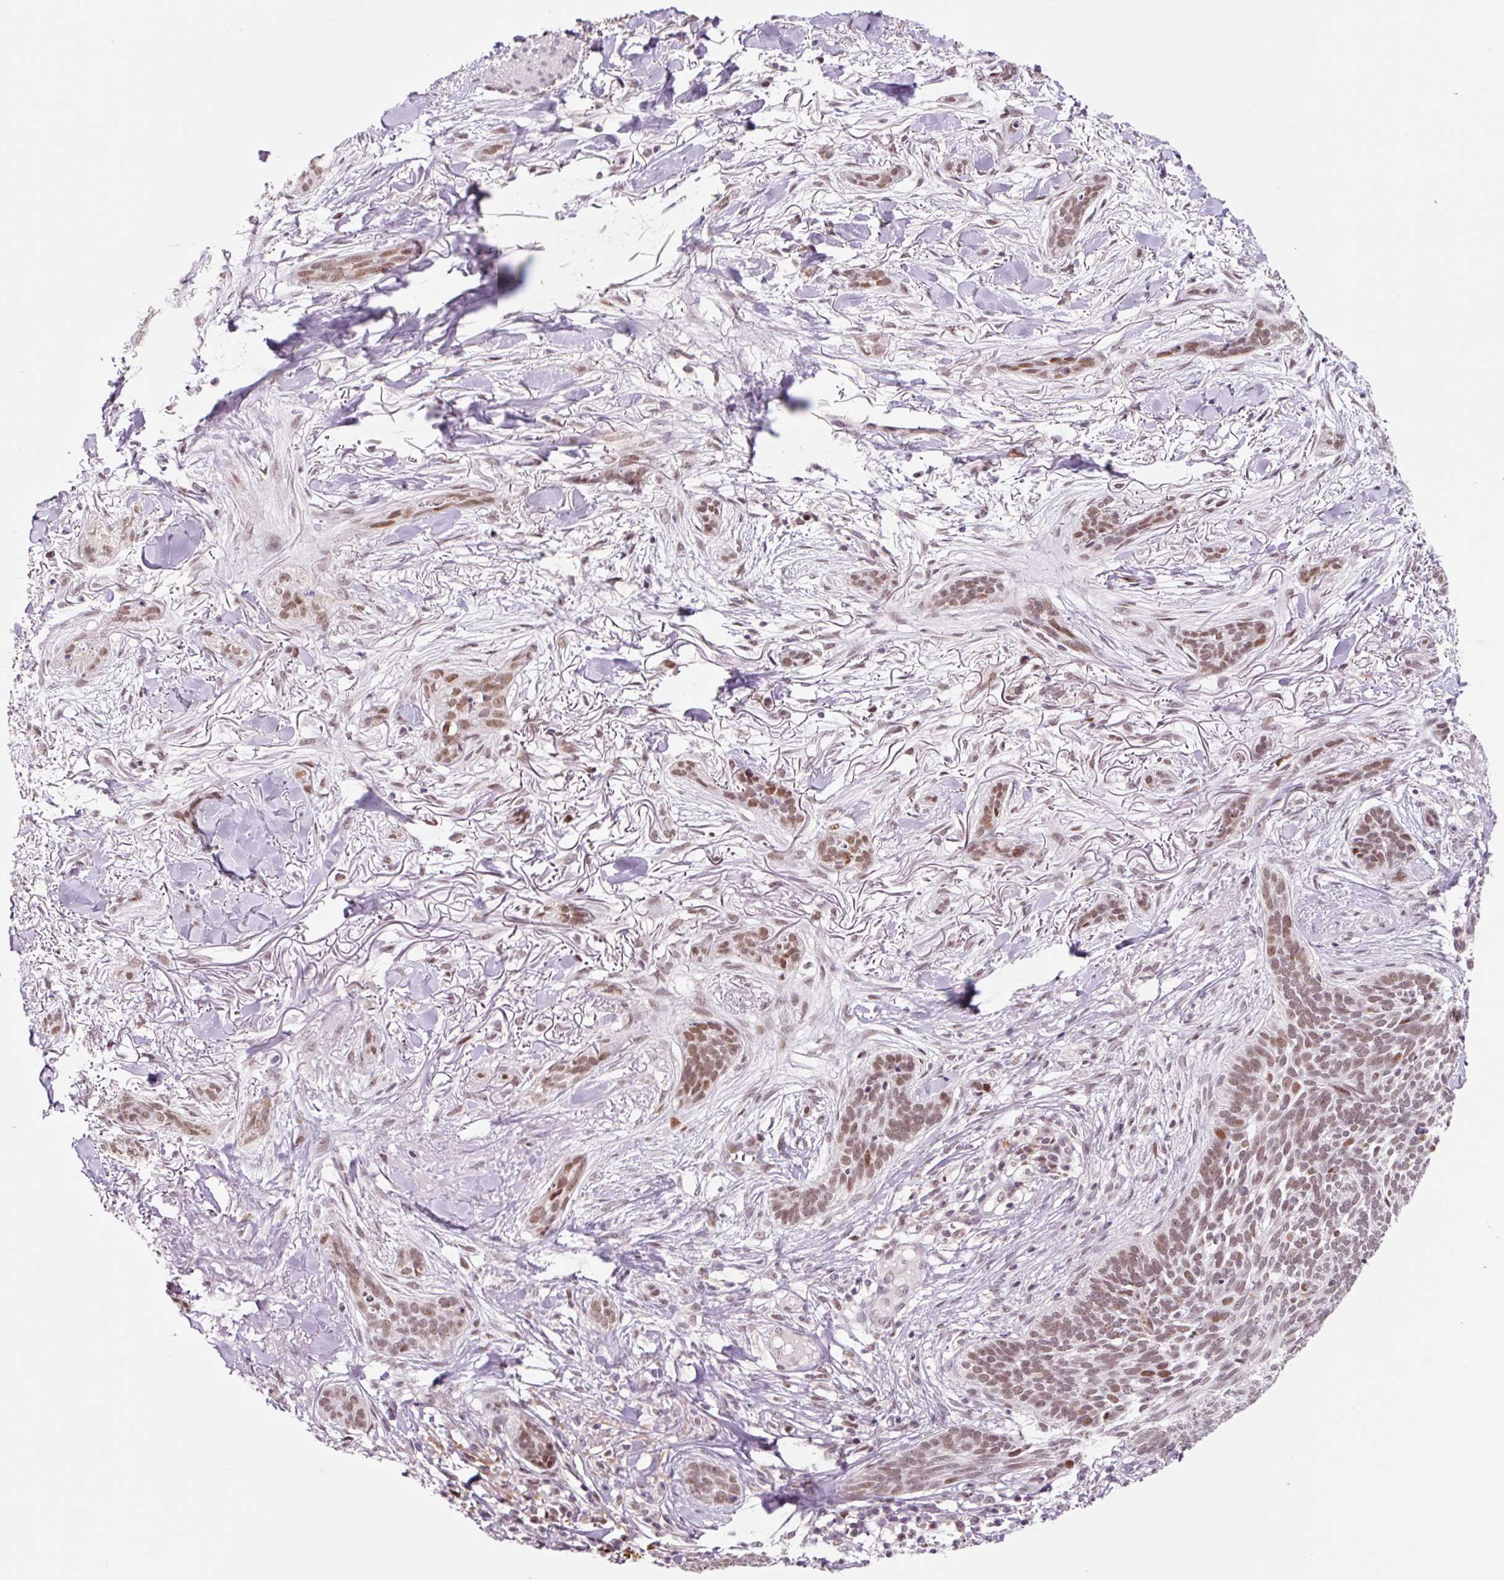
{"staining": {"intensity": "moderate", "quantity": ">75%", "location": "nuclear"}, "tissue": "skin cancer", "cell_type": "Tumor cells", "image_type": "cancer", "snomed": [{"axis": "morphology", "description": "Basal cell carcinoma"}, {"axis": "topography", "description": "Skin"}], "caption": "Basal cell carcinoma (skin) stained with a protein marker reveals moderate staining in tumor cells.", "gene": "CCNL2", "patient": {"sex": "male", "age": 52}}